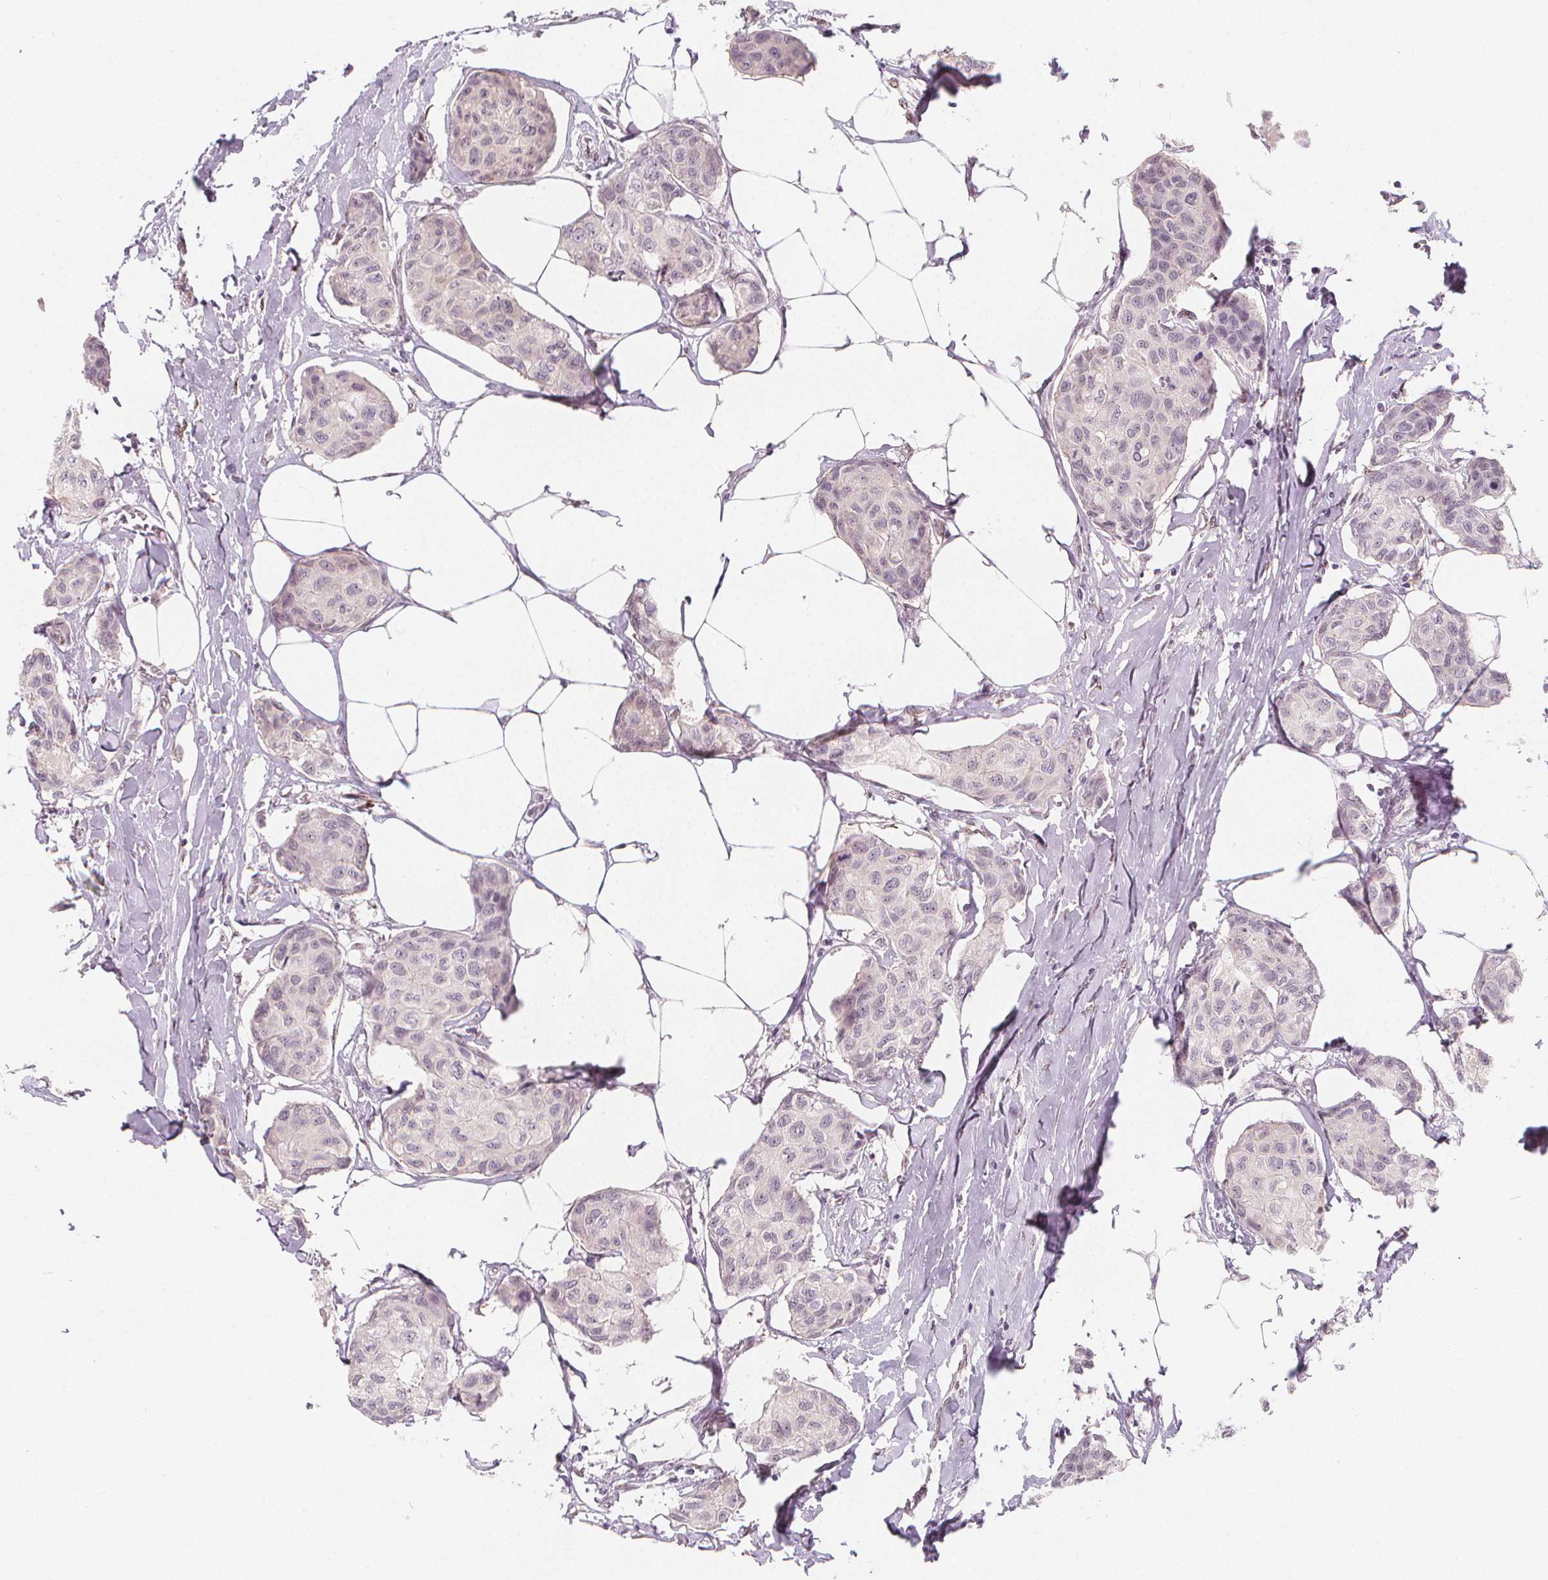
{"staining": {"intensity": "negative", "quantity": "none", "location": "none"}, "tissue": "breast cancer", "cell_type": "Tumor cells", "image_type": "cancer", "snomed": [{"axis": "morphology", "description": "Duct carcinoma"}, {"axis": "topography", "description": "Breast"}], "caption": "The IHC image has no significant positivity in tumor cells of breast cancer (invasive ductal carcinoma) tissue.", "gene": "DRC3", "patient": {"sex": "female", "age": 80}}